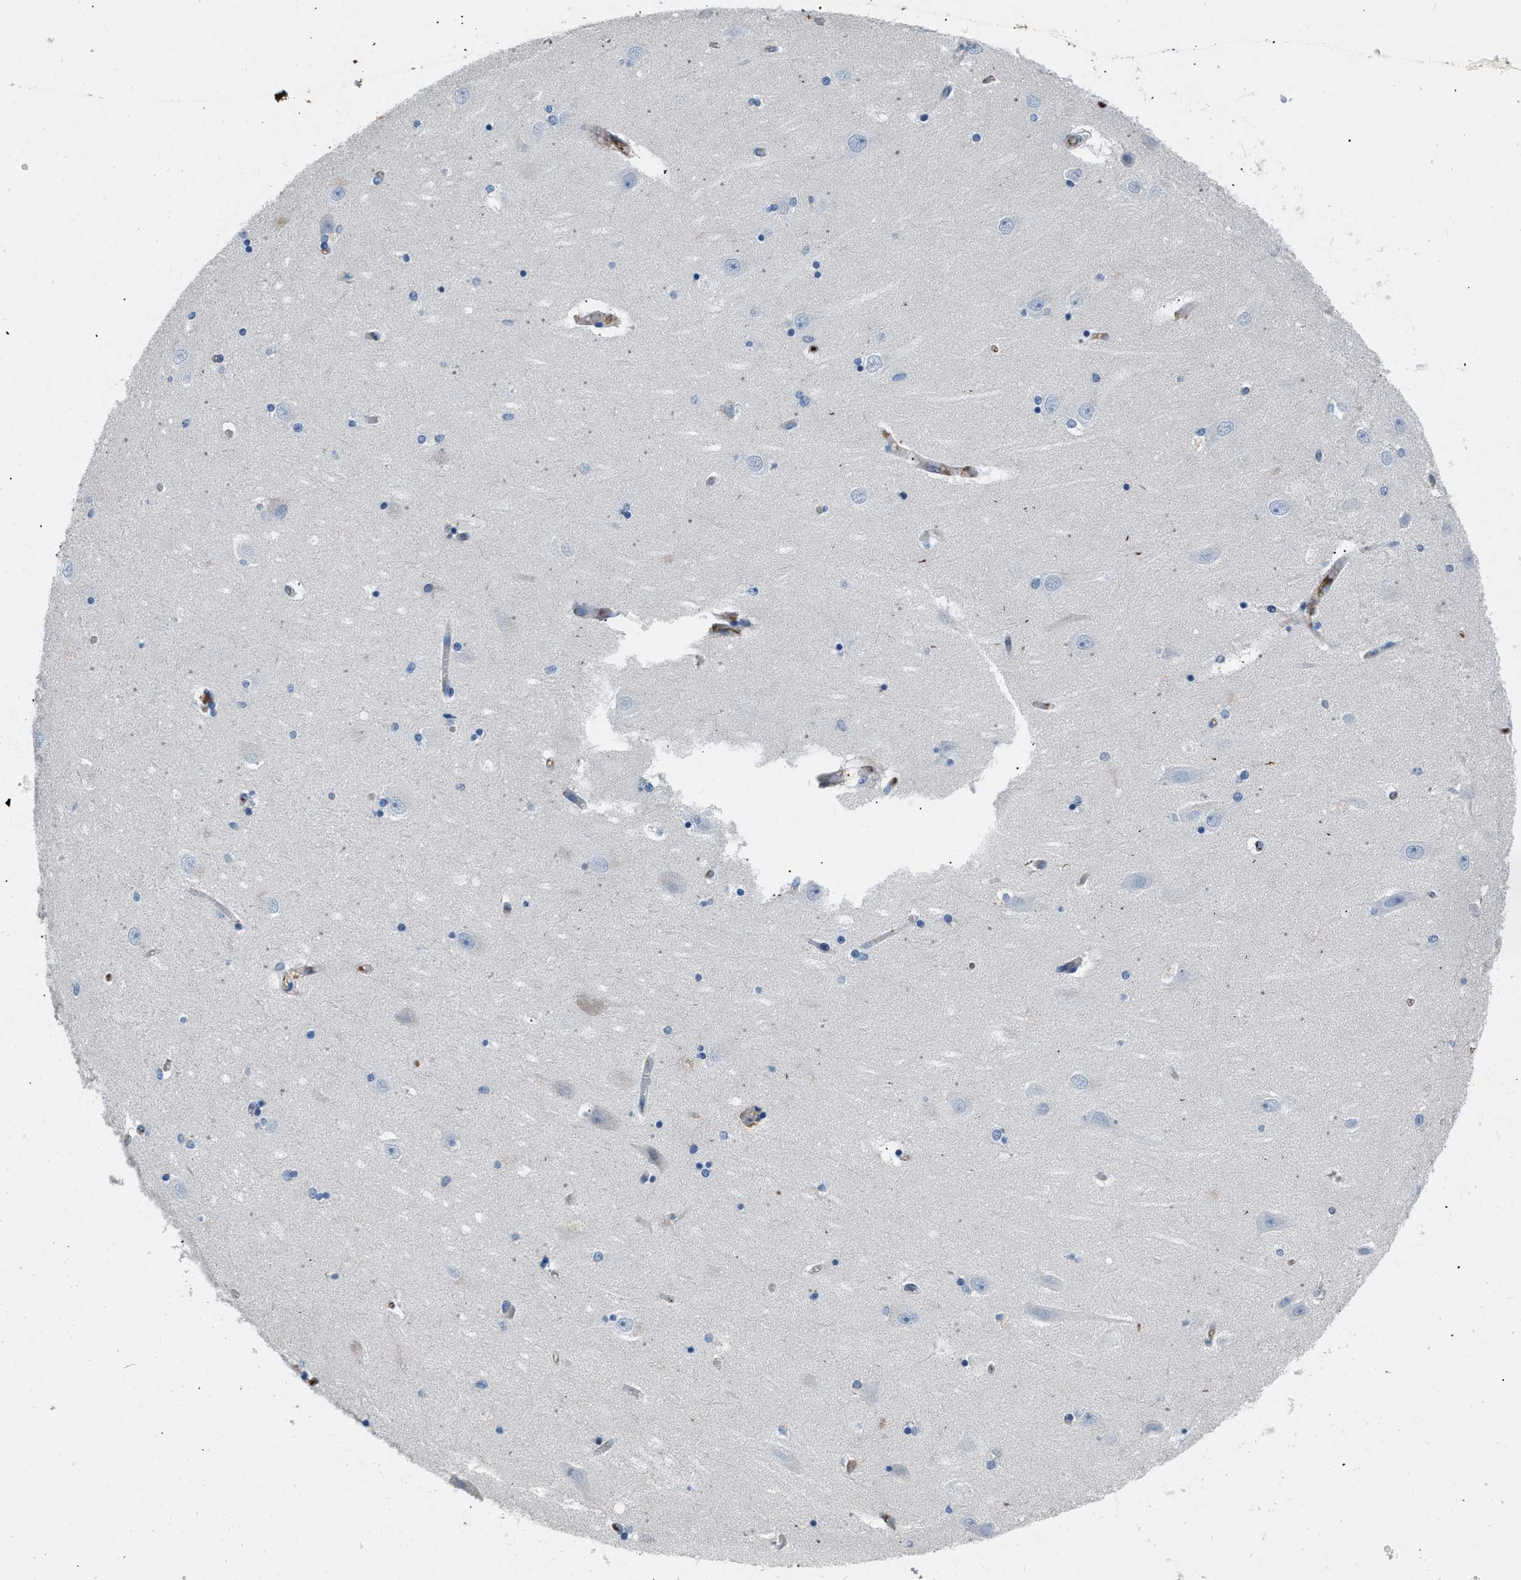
{"staining": {"intensity": "negative", "quantity": "none", "location": "none"}, "tissue": "hippocampus", "cell_type": "Glial cells", "image_type": "normal", "snomed": [{"axis": "morphology", "description": "Normal tissue, NOS"}, {"axis": "topography", "description": "Hippocampus"}], "caption": "Immunohistochemistry (IHC) of unremarkable hippocampus shows no staining in glial cells. (Stains: DAB IHC with hematoxylin counter stain, Microscopy: brightfield microscopy at high magnification).", "gene": "STC1", "patient": {"sex": "female", "age": 54}}